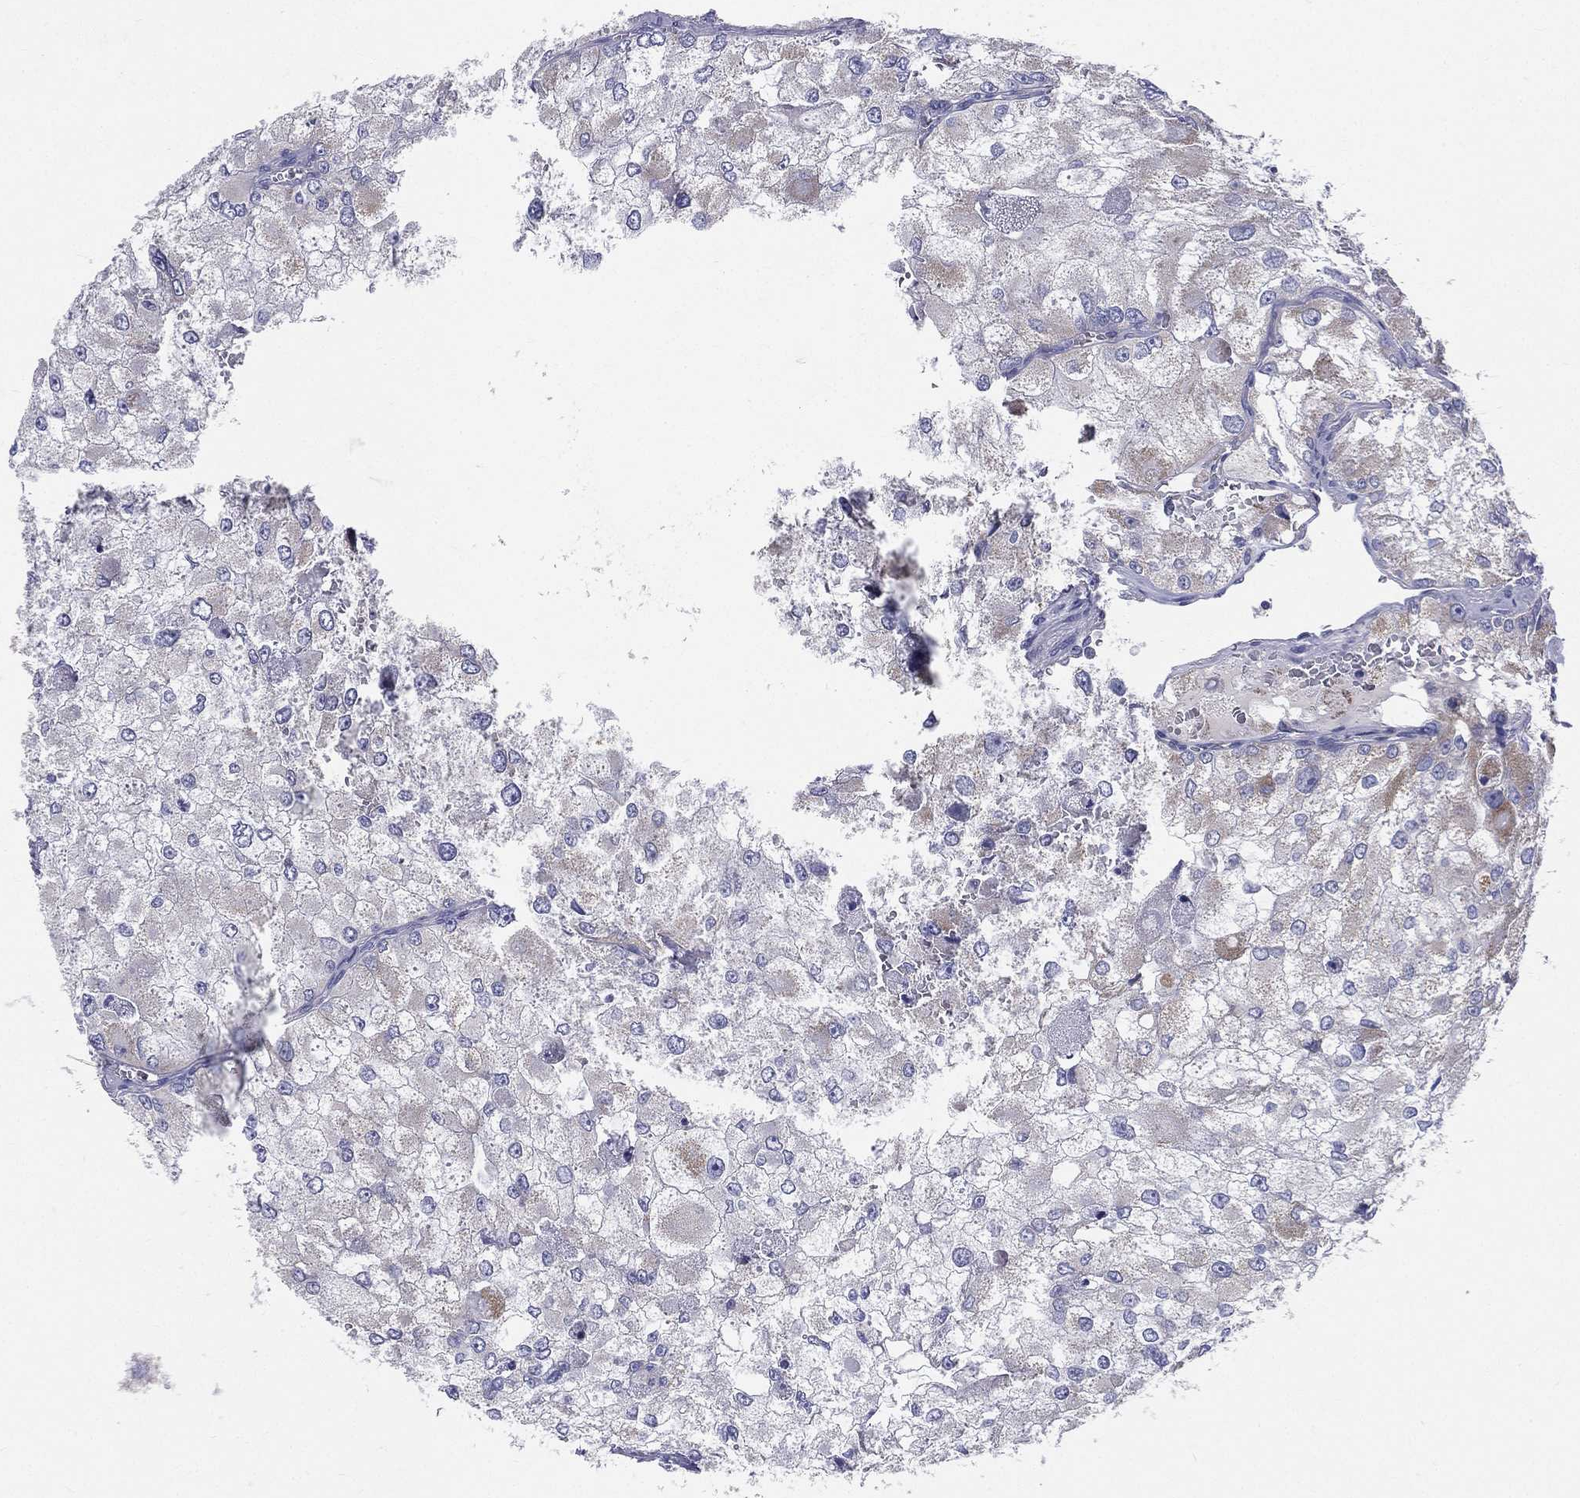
{"staining": {"intensity": "negative", "quantity": "none", "location": "none"}, "tissue": "renal cancer", "cell_type": "Tumor cells", "image_type": "cancer", "snomed": [{"axis": "morphology", "description": "Adenocarcinoma, NOS"}, {"axis": "topography", "description": "Kidney"}], "caption": "This is a photomicrograph of immunohistochemistry staining of renal cancer (adenocarcinoma), which shows no positivity in tumor cells. (DAB (3,3'-diaminobenzidine) immunohistochemistry, high magnification).", "gene": "PWWP3A", "patient": {"sex": "female", "age": 70}}